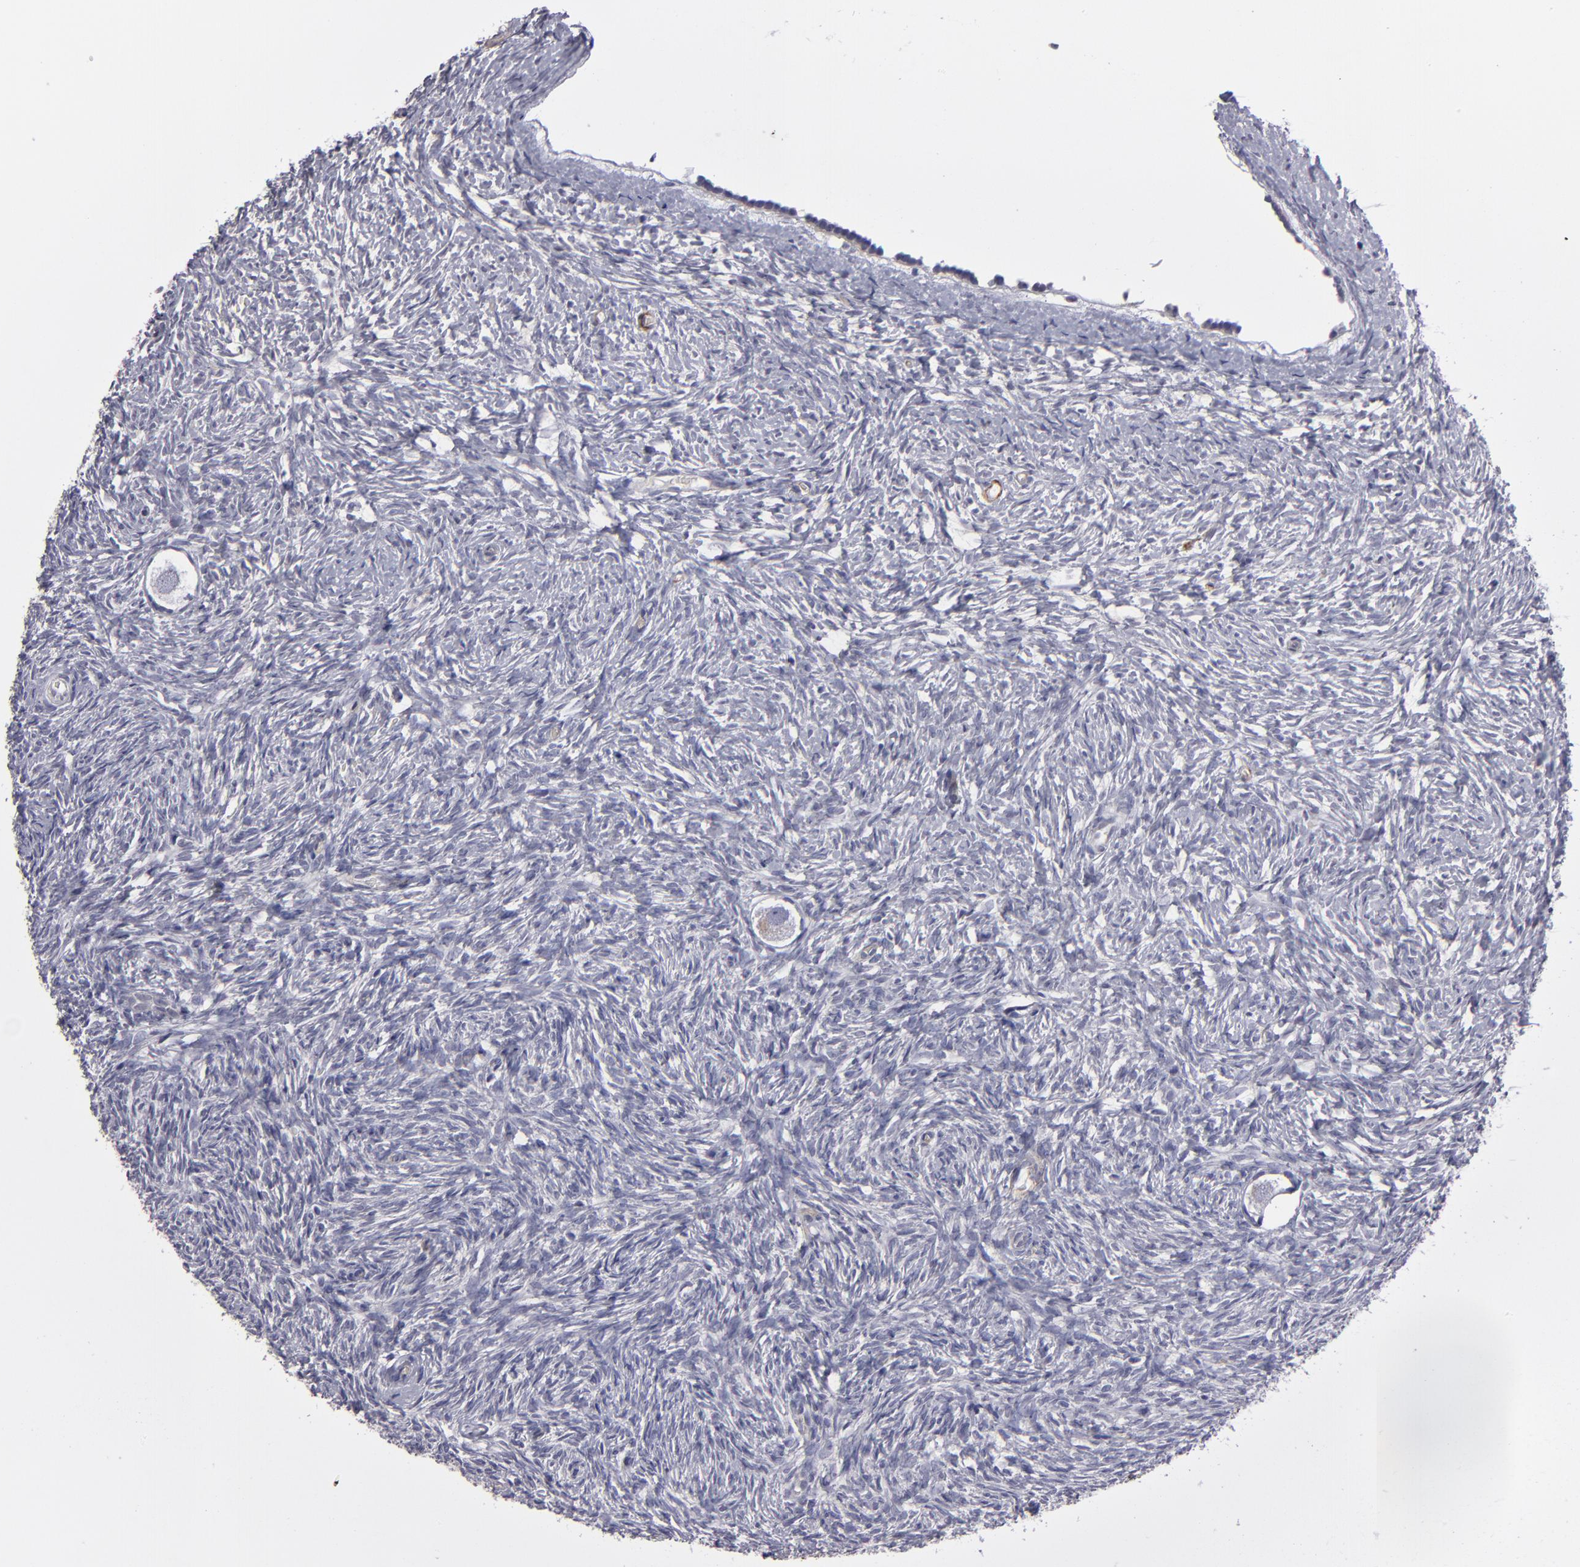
{"staining": {"intensity": "weak", "quantity": ">75%", "location": "cytoplasmic/membranous"}, "tissue": "ovary", "cell_type": "Follicle cells", "image_type": "normal", "snomed": [{"axis": "morphology", "description": "Normal tissue, NOS"}, {"axis": "topography", "description": "Ovary"}], "caption": "Immunohistochemical staining of unremarkable ovary displays low levels of weak cytoplasmic/membranous positivity in approximately >75% of follicle cells. Using DAB (brown) and hematoxylin (blue) stains, captured at high magnification using brightfield microscopy.", "gene": "ZNF175", "patient": {"sex": "female", "age": 35}}